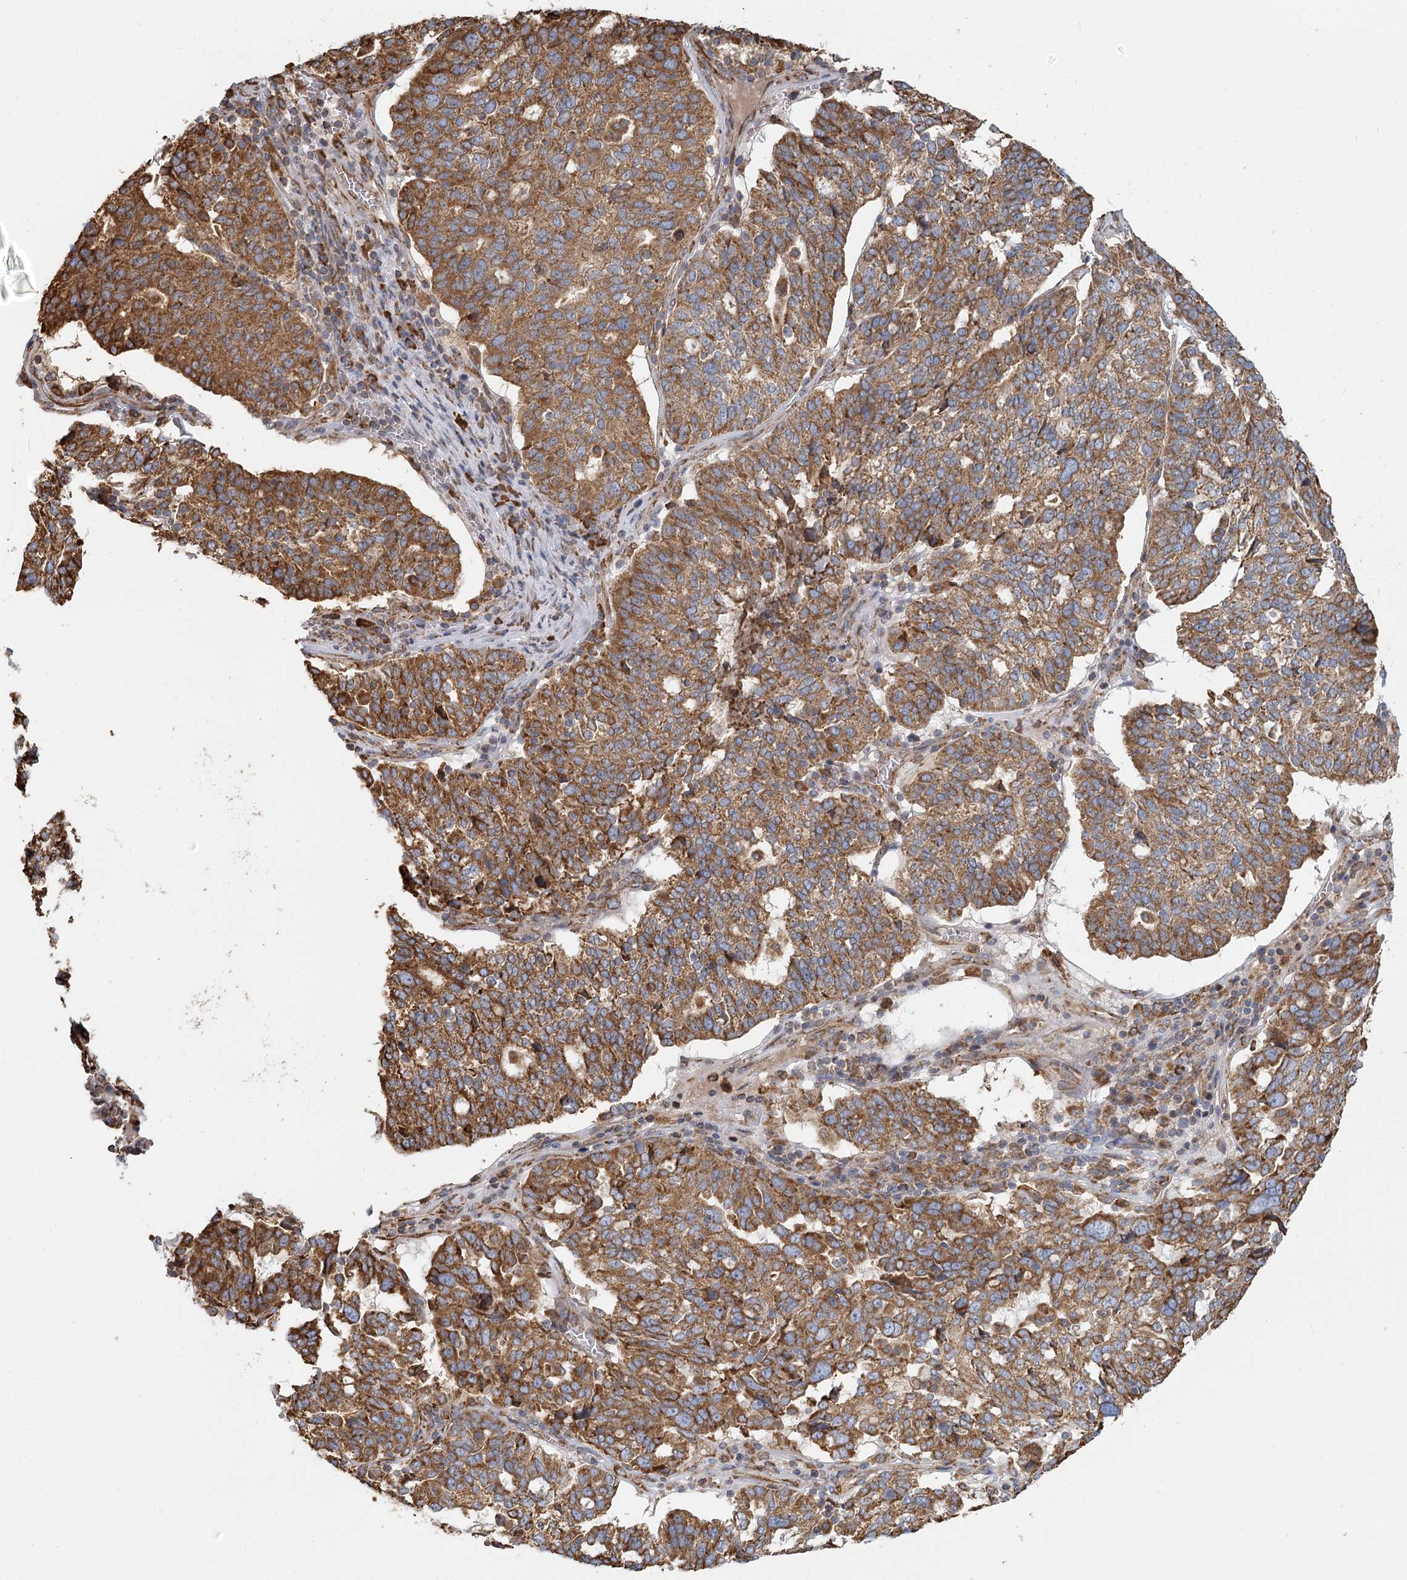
{"staining": {"intensity": "moderate", "quantity": ">75%", "location": "cytoplasmic/membranous"}, "tissue": "ovarian cancer", "cell_type": "Tumor cells", "image_type": "cancer", "snomed": [{"axis": "morphology", "description": "Cystadenocarcinoma, serous, NOS"}, {"axis": "topography", "description": "Ovary"}], "caption": "A medium amount of moderate cytoplasmic/membranous positivity is seen in approximately >75% of tumor cells in ovarian cancer (serous cystadenocarcinoma) tissue. (DAB IHC, brown staining for protein, blue staining for nuclei).", "gene": "TAS1R1", "patient": {"sex": "female", "age": 59}}